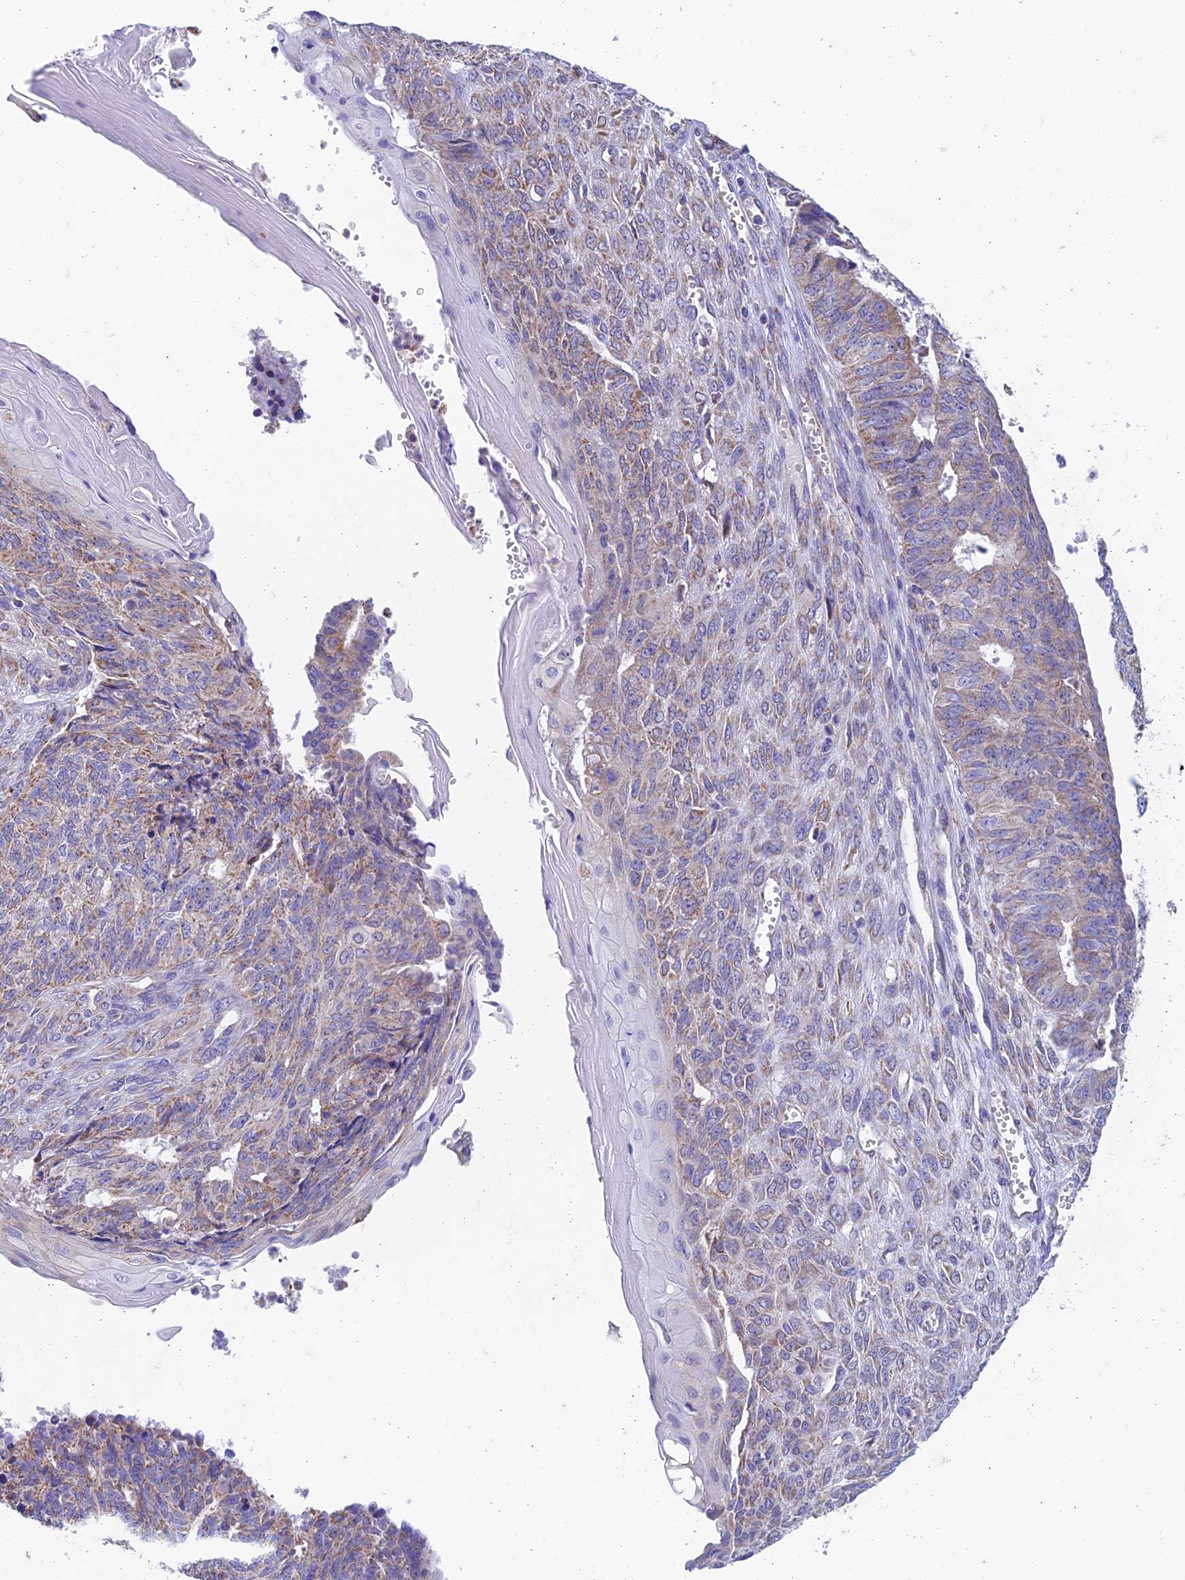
{"staining": {"intensity": "weak", "quantity": ">75%", "location": "cytoplasmic/membranous"}, "tissue": "endometrial cancer", "cell_type": "Tumor cells", "image_type": "cancer", "snomed": [{"axis": "morphology", "description": "Adenocarcinoma, NOS"}, {"axis": "topography", "description": "Endometrium"}], "caption": "This micrograph demonstrates immunohistochemistry (IHC) staining of human endometrial cancer (adenocarcinoma), with low weak cytoplasmic/membranous positivity in approximately >75% of tumor cells.", "gene": "ZNF181", "patient": {"sex": "female", "age": 32}}